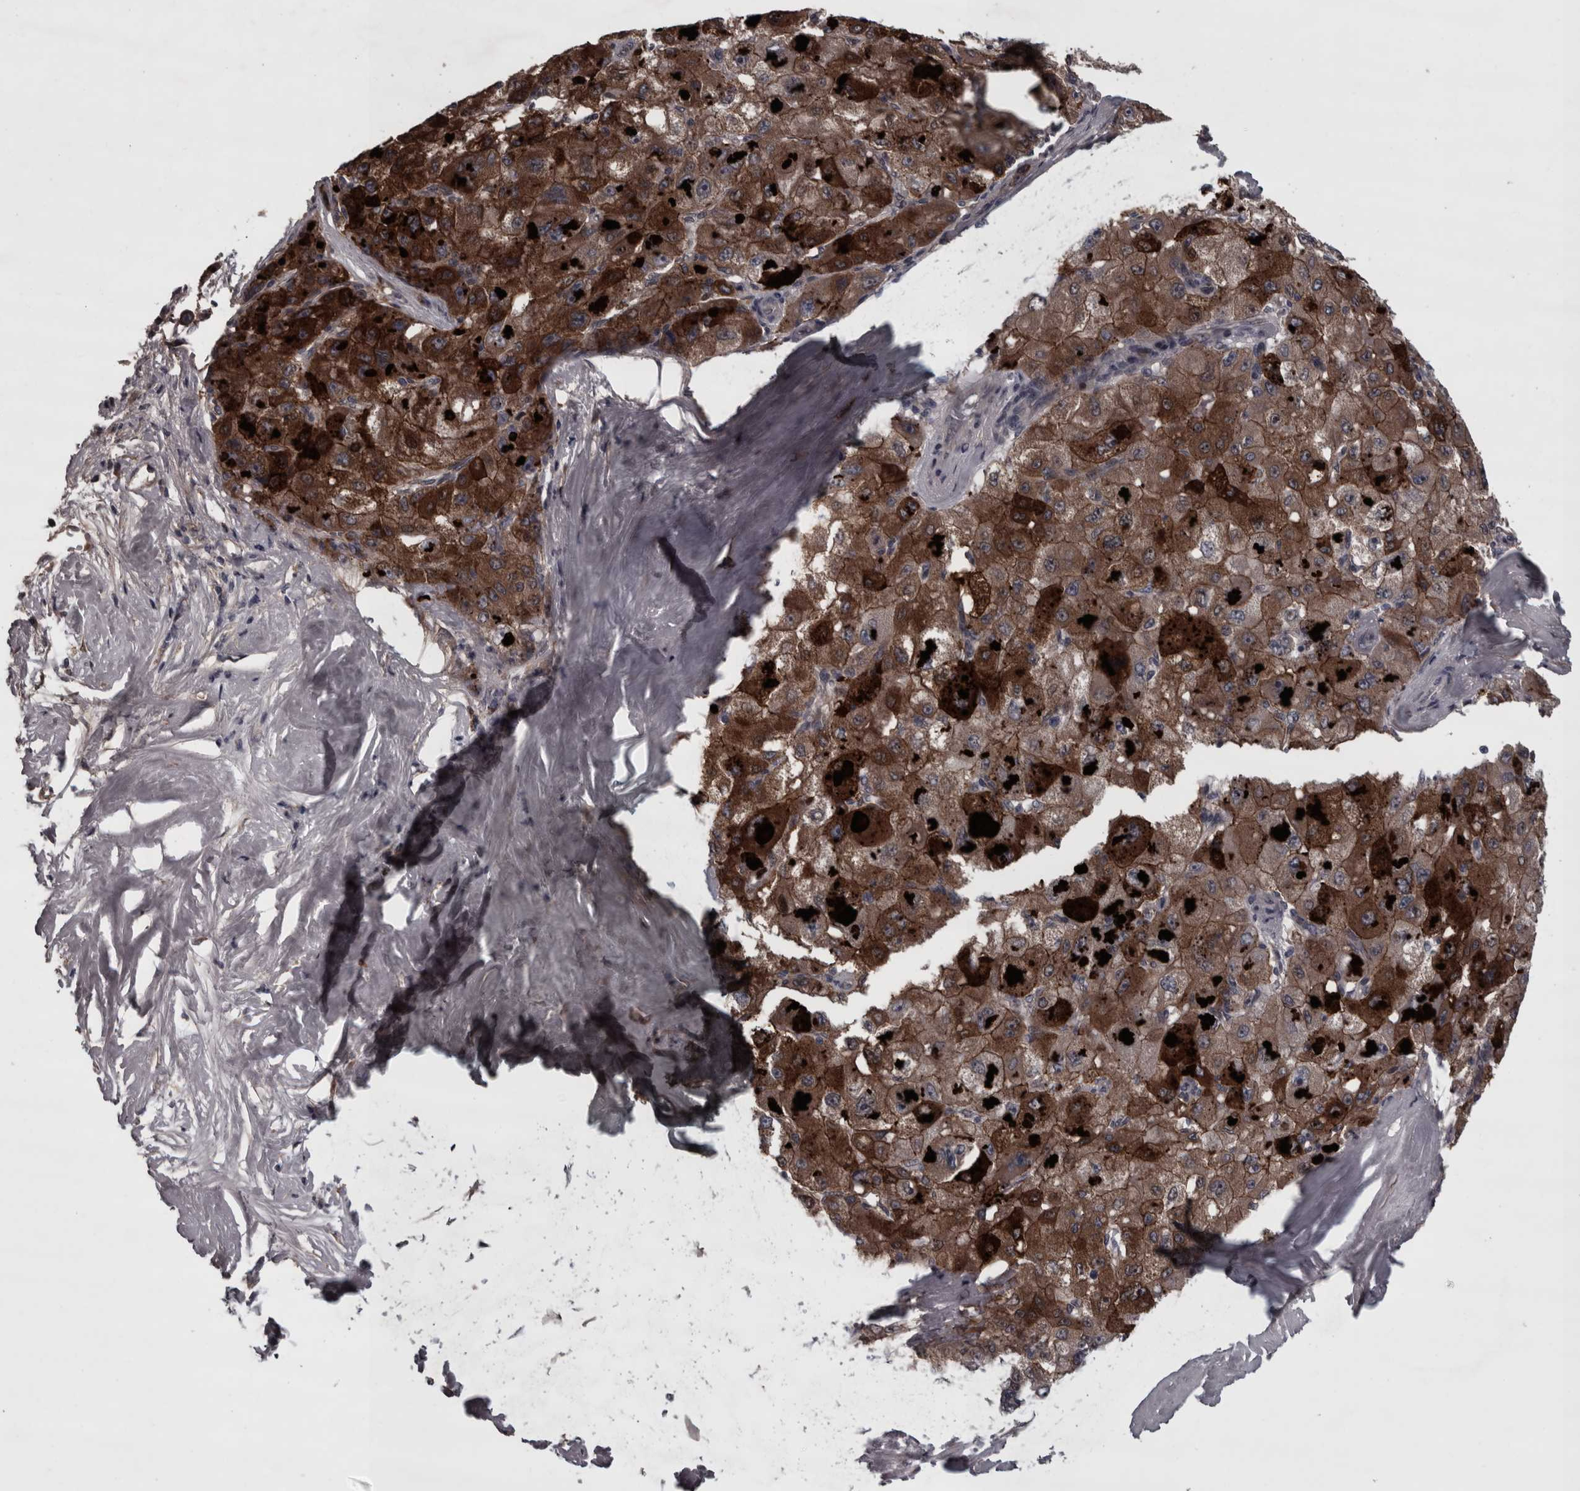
{"staining": {"intensity": "strong", "quantity": ">75%", "location": "cytoplasmic/membranous"}, "tissue": "liver cancer", "cell_type": "Tumor cells", "image_type": "cancer", "snomed": [{"axis": "morphology", "description": "Carcinoma, Hepatocellular, NOS"}, {"axis": "topography", "description": "Liver"}], "caption": "This image reveals immunohistochemistry staining of human hepatocellular carcinoma (liver), with high strong cytoplasmic/membranous expression in about >75% of tumor cells.", "gene": "PCDH17", "patient": {"sex": "male", "age": 80}}